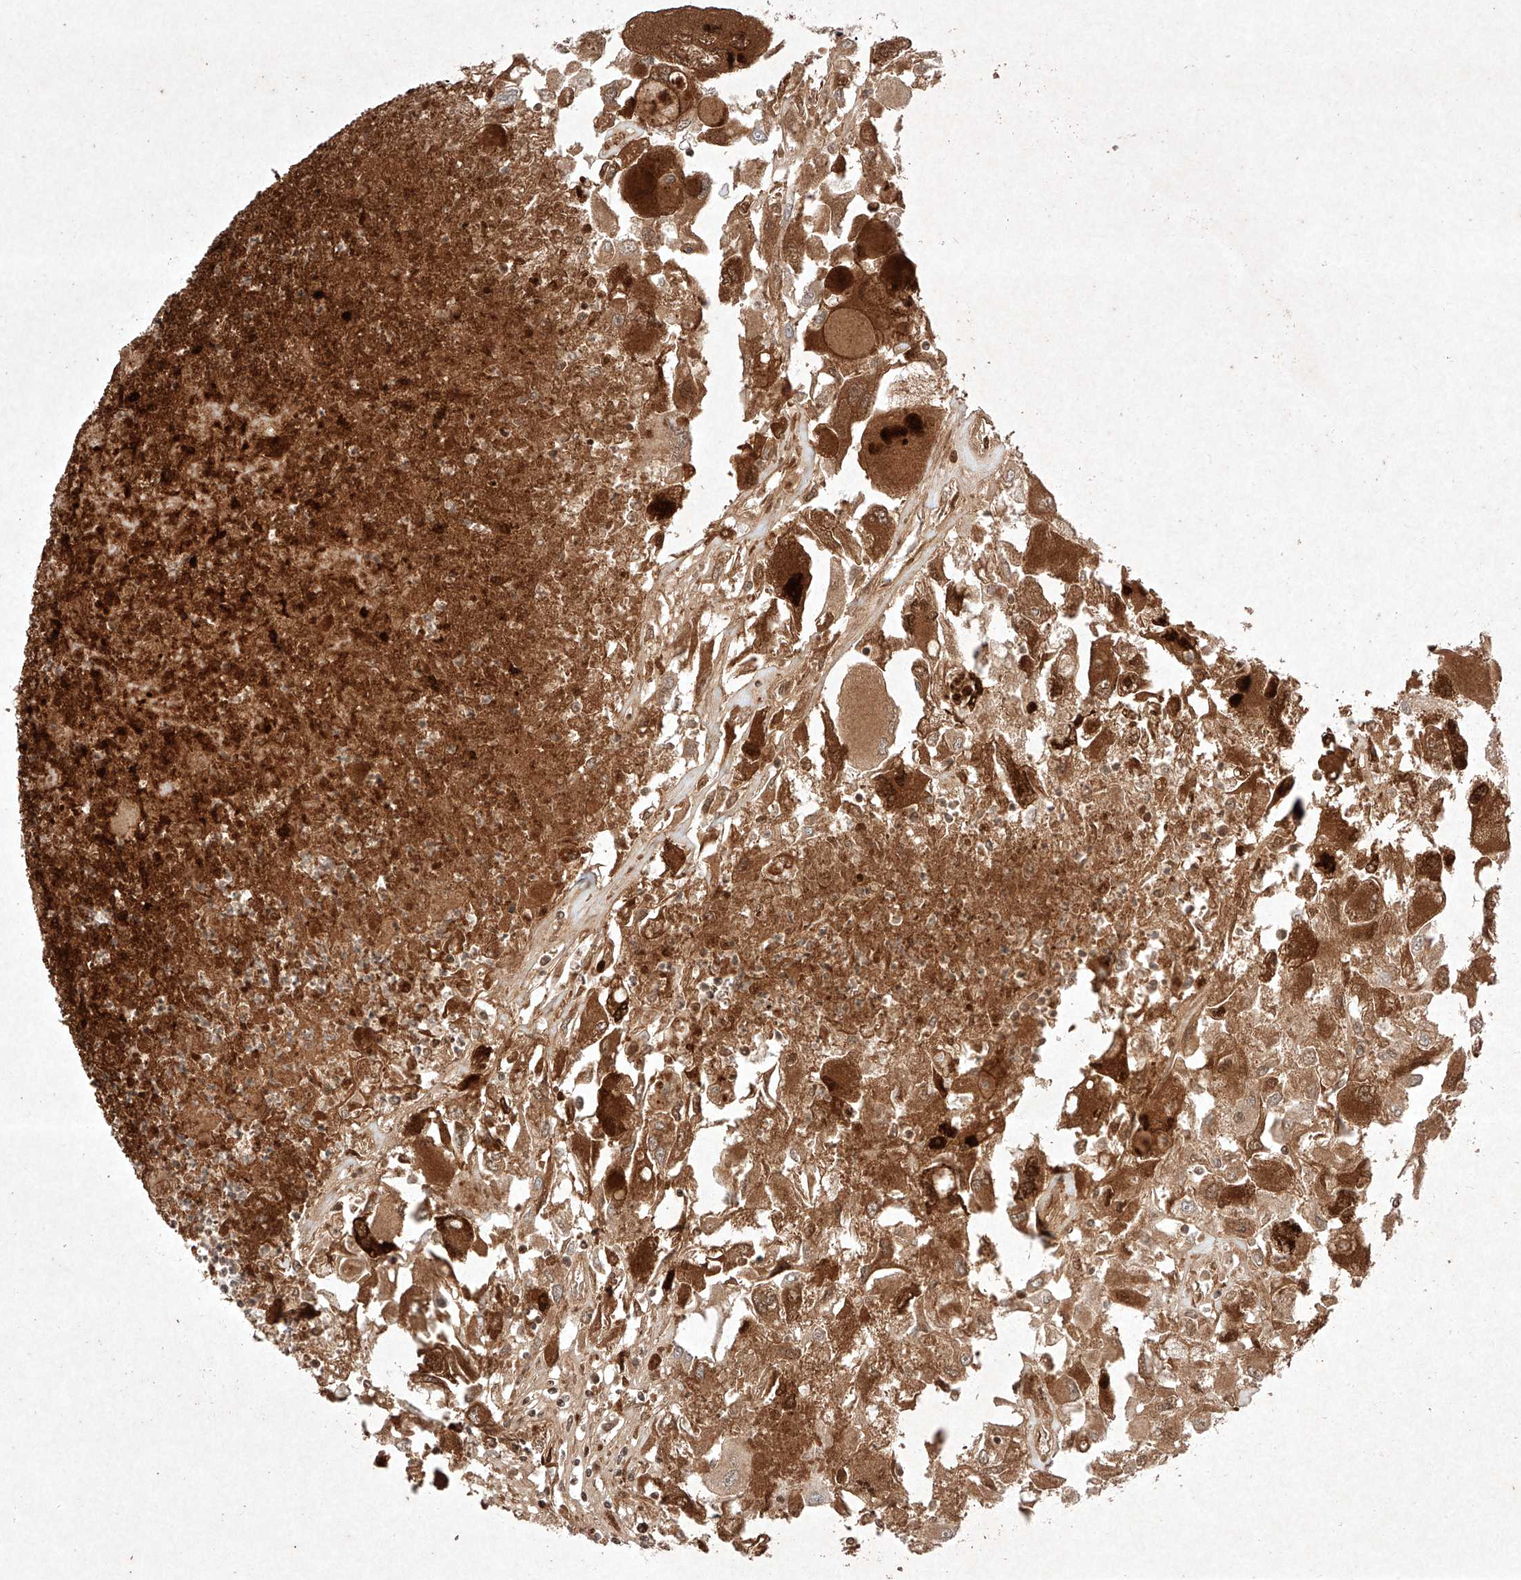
{"staining": {"intensity": "strong", "quantity": ">75%", "location": "cytoplasmic/membranous,nuclear"}, "tissue": "renal cancer", "cell_type": "Tumor cells", "image_type": "cancer", "snomed": [{"axis": "morphology", "description": "Adenocarcinoma, NOS"}, {"axis": "topography", "description": "Kidney"}], "caption": "Immunohistochemical staining of renal cancer (adenocarcinoma) displays high levels of strong cytoplasmic/membranous and nuclear protein positivity in about >75% of tumor cells.", "gene": "RNF31", "patient": {"sex": "female", "age": 52}}